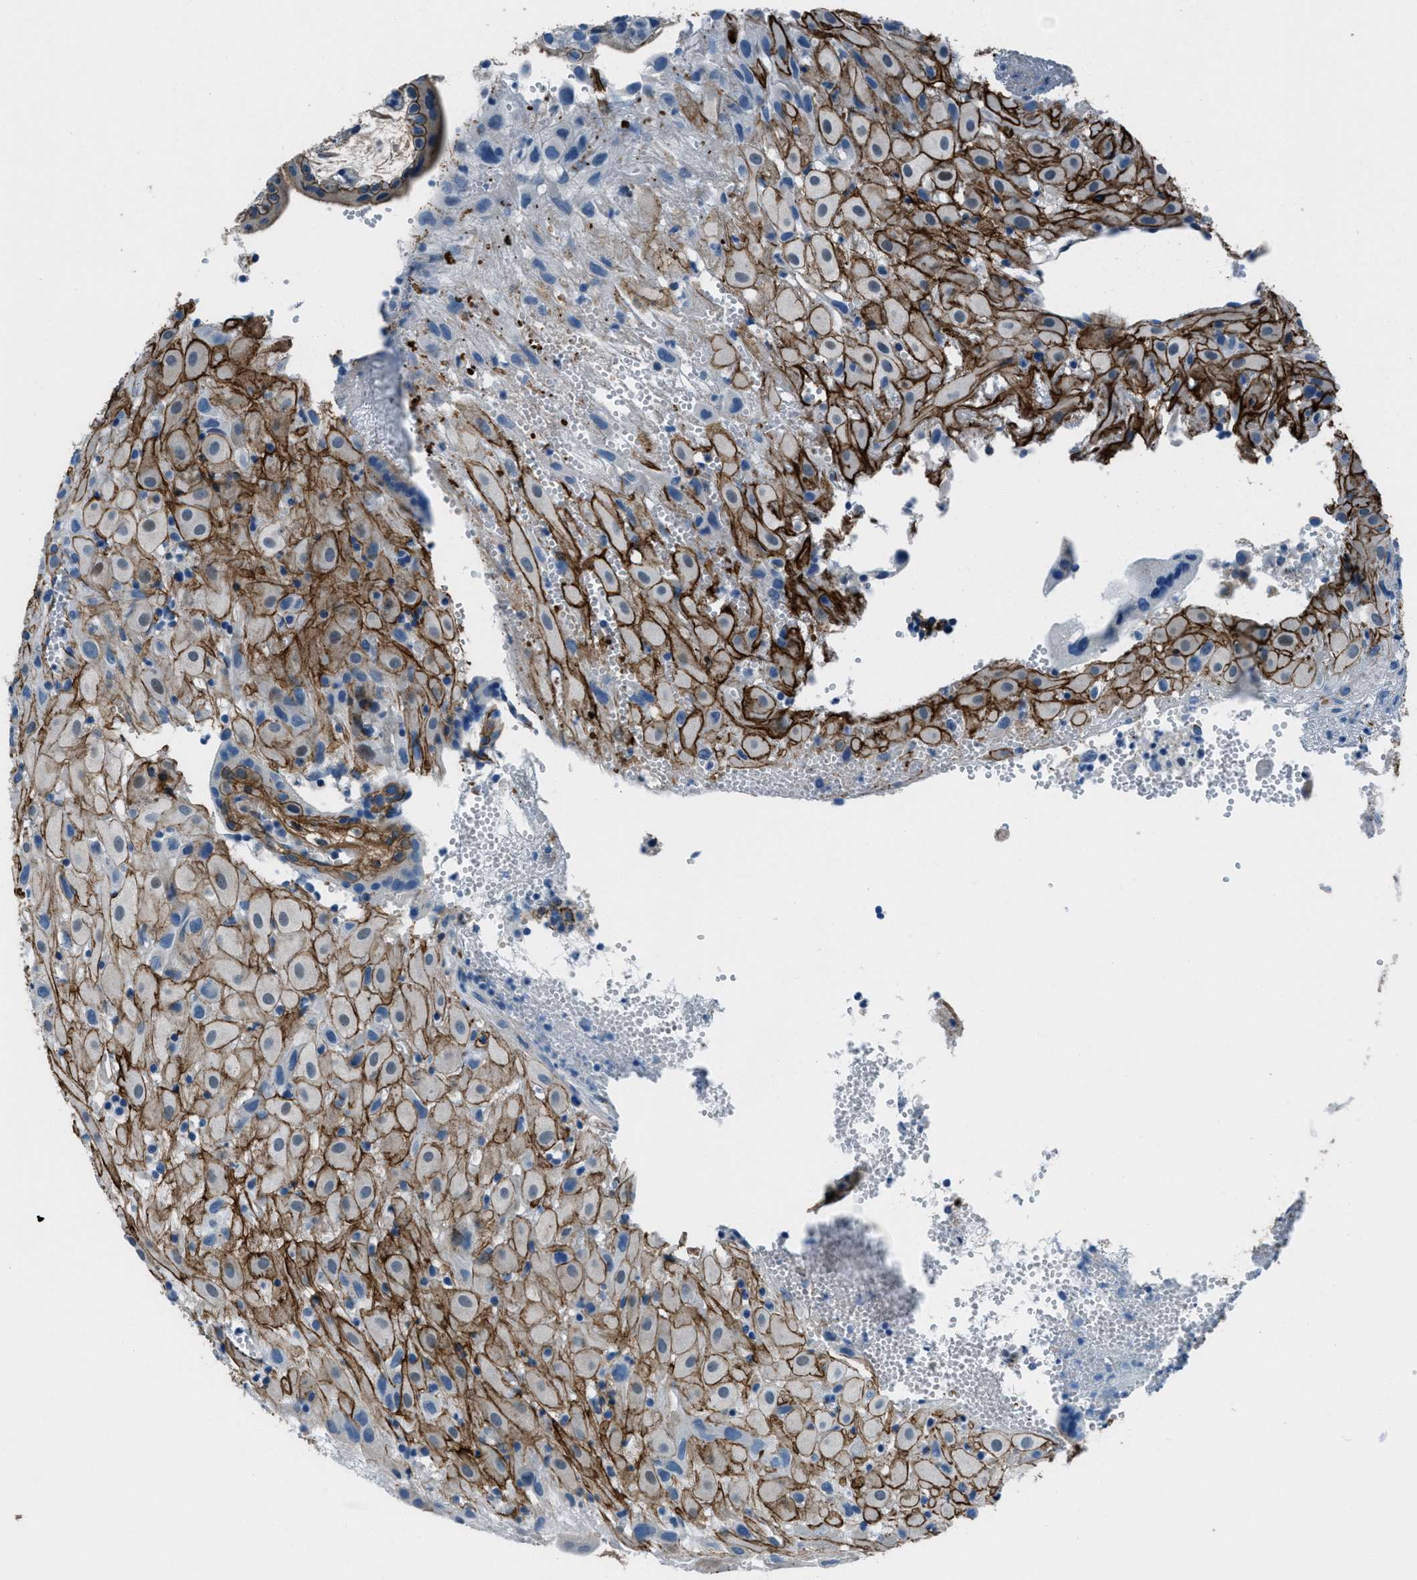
{"staining": {"intensity": "strong", "quantity": "25%-75%", "location": "cytoplasmic/membranous"}, "tissue": "placenta", "cell_type": "Trophoblastic cells", "image_type": "normal", "snomed": [{"axis": "morphology", "description": "Normal tissue, NOS"}, {"axis": "topography", "description": "Placenta"}], "caption": "A micrograph of placenta stained for a protein exhibits strong cytoplasmic/membranous brown staining in trophoblastic cells.", "gene": "FBN1", "patient": {"sex": "female", "age": 18}}